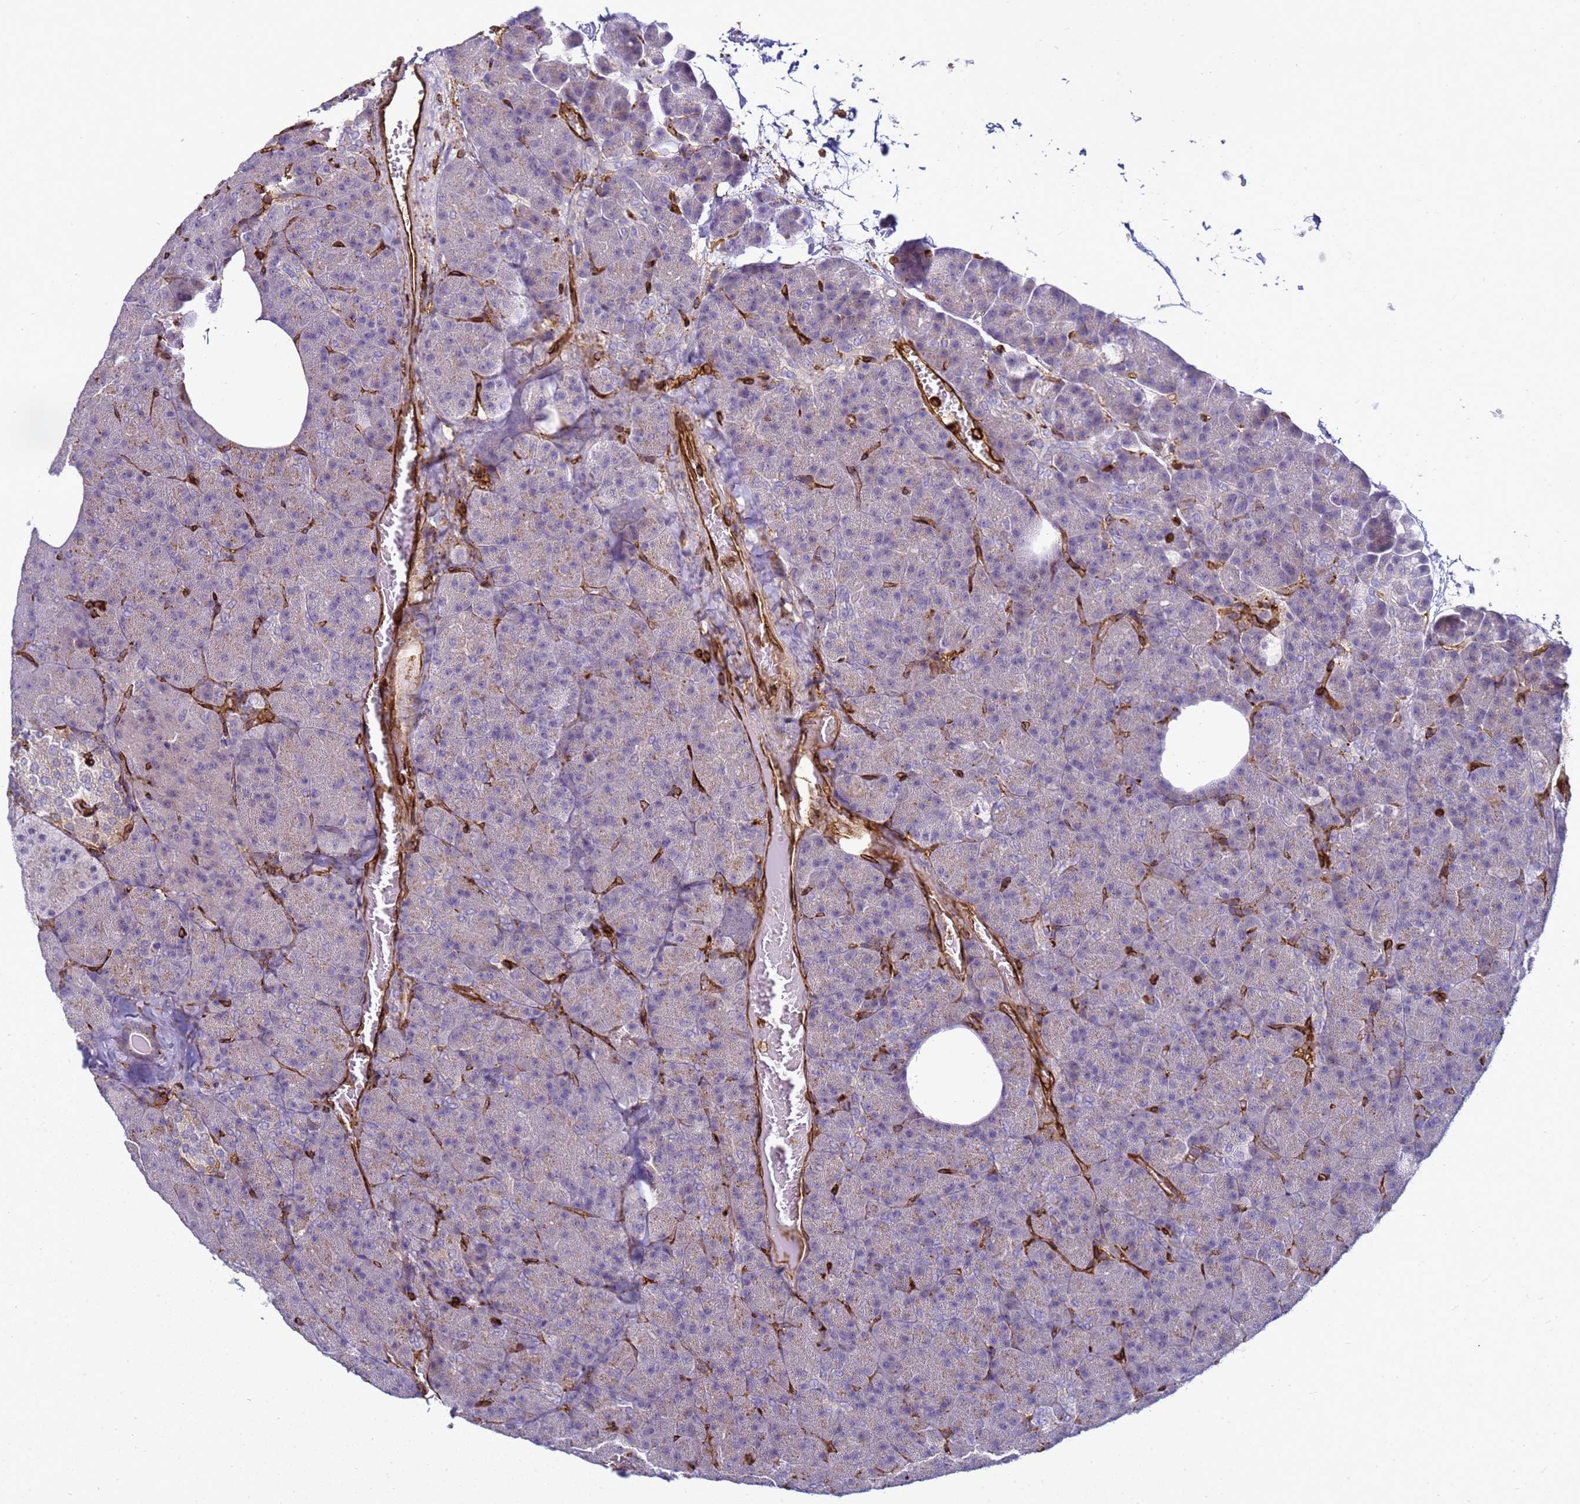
{"staining": {"intensity": "weak", "quantity": "<25%", "location": "cytoplasmic/membranous"}, "tissue": "pancreas", "cell_type": "Exocrine glandular cells", "image_type": "normal", "snomed": [{"axis": "morphology", "description": "Normal tissue, NOS"}, {"axis": "morphology", "description": "Carcinoid, malignant, NOS"}, {"axis": "topography", "description": "Pancreas"}], "caption": "High magnification brightfield microscopy of normal pancreas stained with DAB (3,3'-diaminobenzidine) (brown) and counterstained with hematoxylin (blue): exocrine glandular cells show no significant positivity. The staining was performed using DAB (3,3'-diaminobenzidine) to visualize the protein expression in brown, while the nuclei were stained in blue with hematoxylin (Magnification: 20x).", "gene": "ZBTB8OS", "patient": {"sex": "female", "age": 35}}